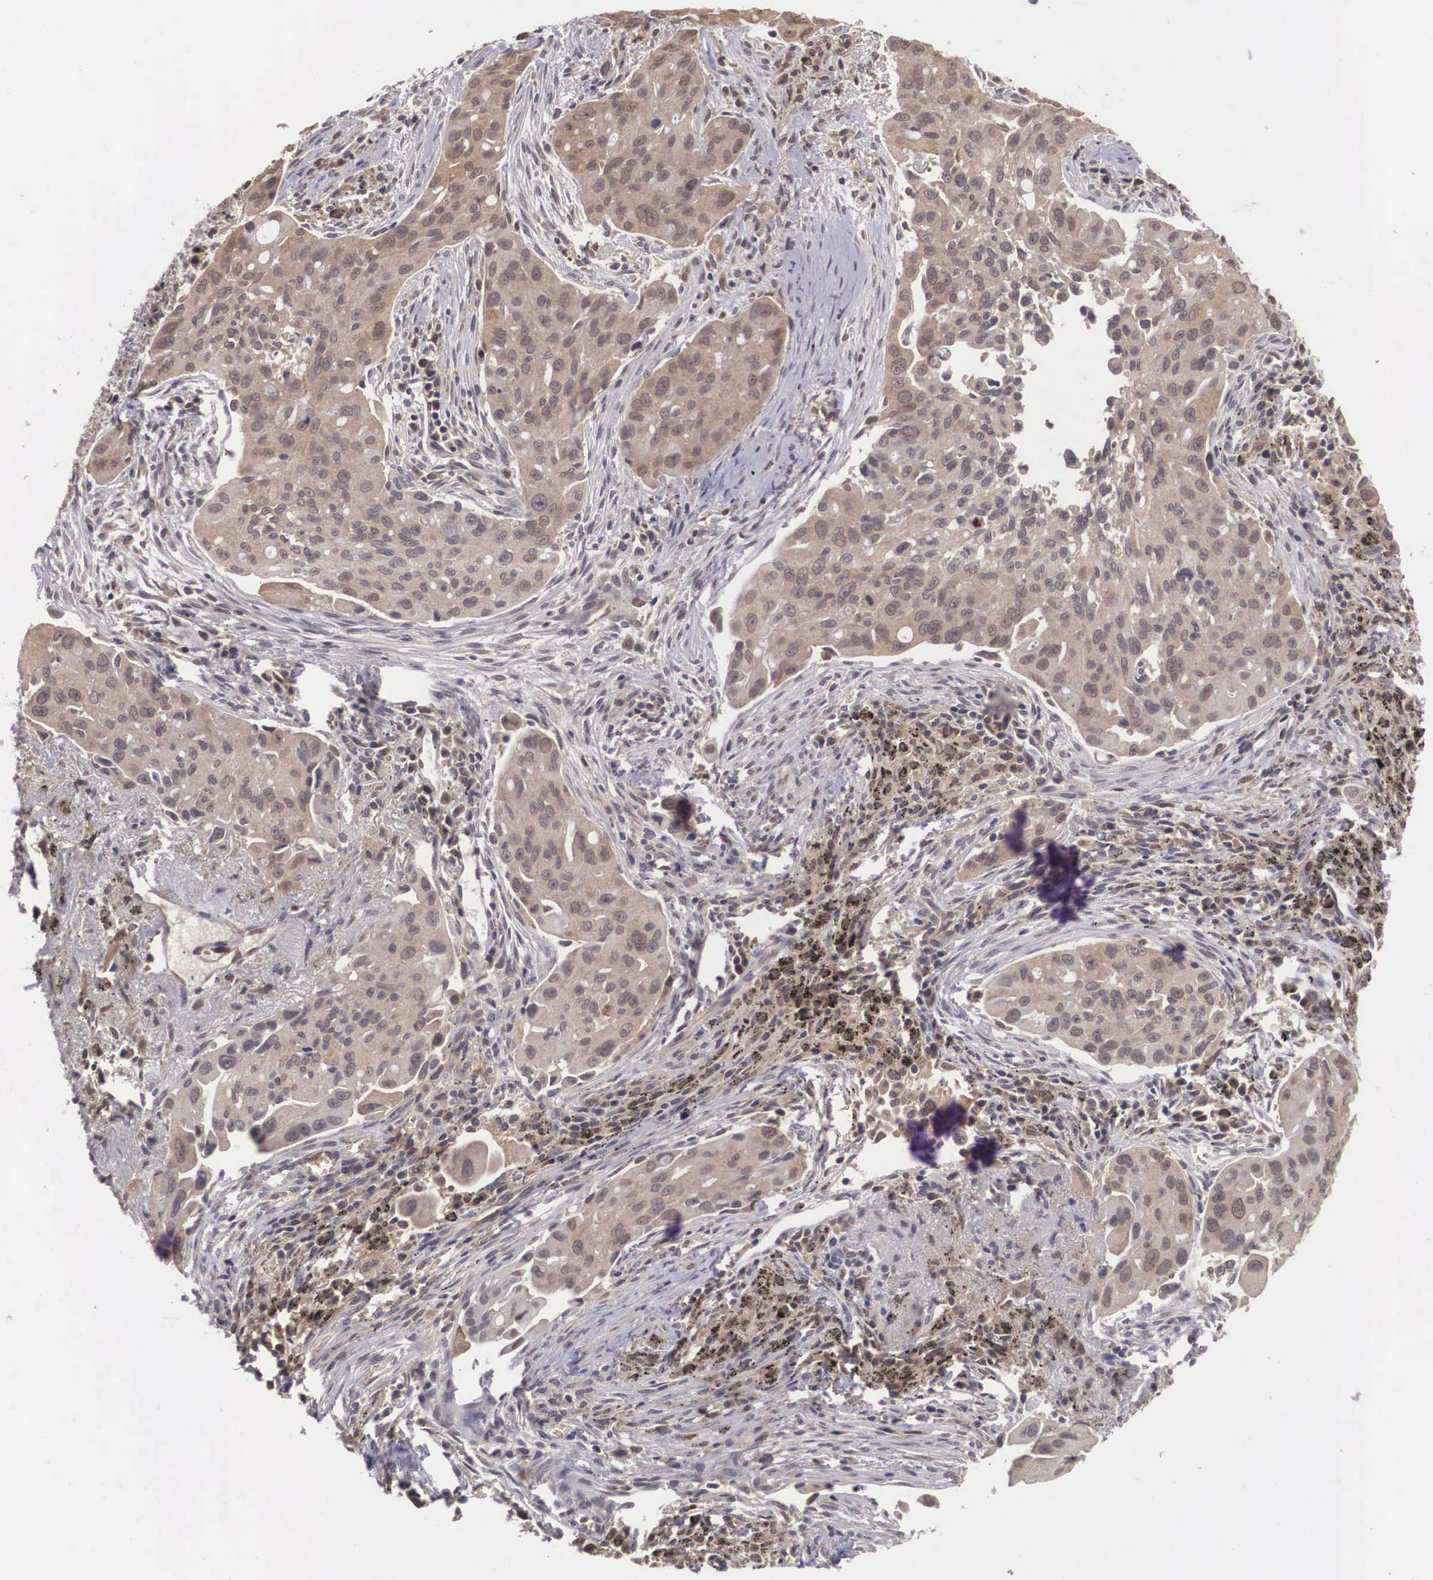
{"staining": {"intensity": "moderate", "quantity": ">75%", "location": "cytoplasmic/membranous"}, "tissue": "lung cancer", "cell_type": "Tumor cells", "image_type": "cancer", "snomed": [{"axis": "morphology", "description": "Adenocarcinoma, NOS"}, {"axis": "topography", "description": "Lung"}], "caption": "Immunohistochemistry (IHC) (DAB) staining of lung cancer (adenocarcinoma) shows moderate cytoplasmic/membranous protein expression in approximately >75% of tumor cells.", "gene": "VASH1", "patient": {"sex": "male", "age": 68}}